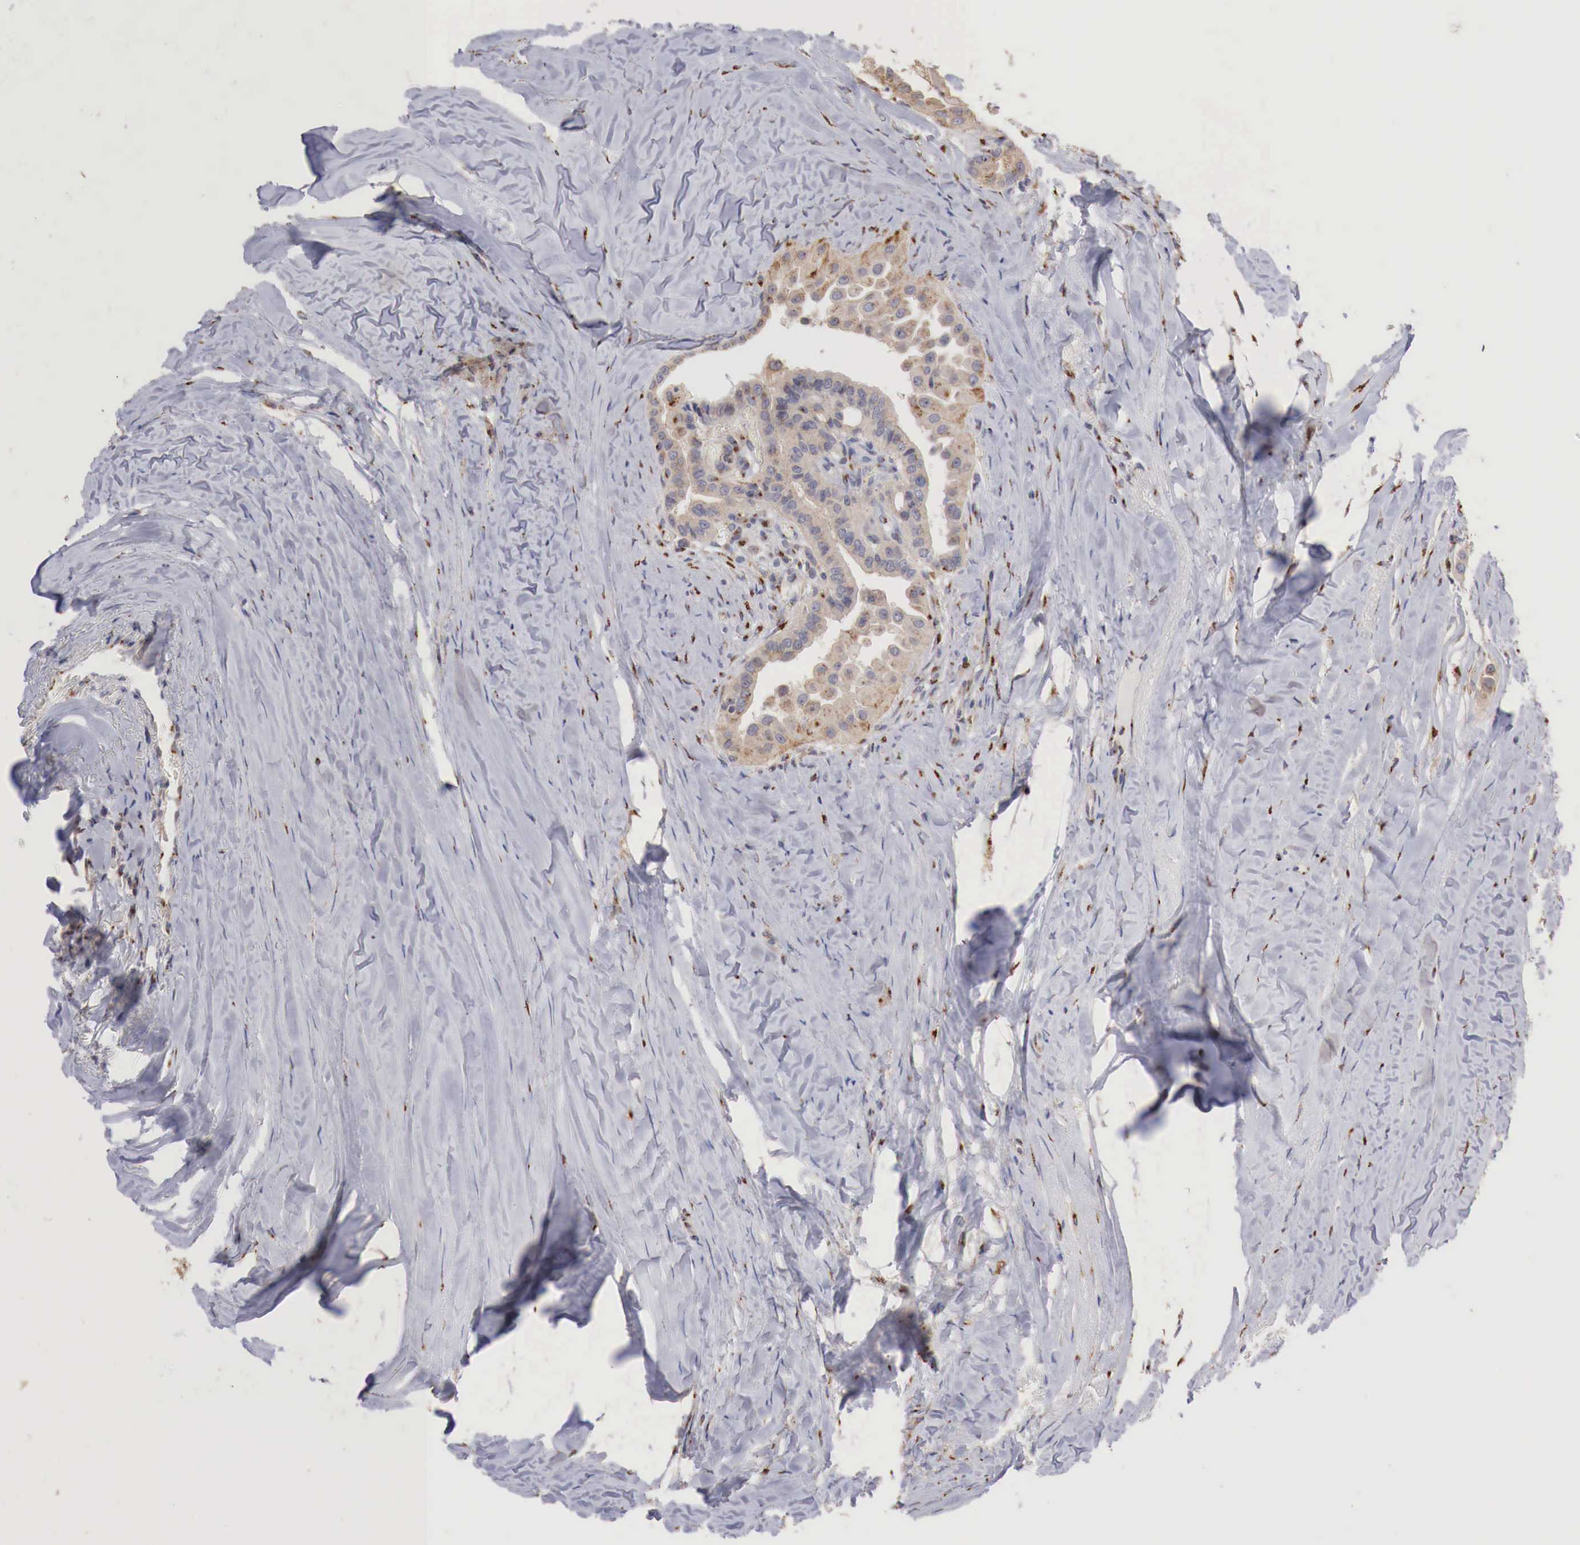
{"staining": {"intensity": "moderate", "quantity": ">75%", "location": "cytoplasmic/membranous"}, "tissue": "thyroid cancer", "cell_type": "Tumor cells", "image_type": "cancer", "snomed": [{"axis": "morphology", "description": "Papillary adenocarcinoma, NOS"}, {"axis": "topography", "description": "Thyroid gland"}], "caption": "Protein staining displays moderate cytoplasmic/membranous staining in approximately >75% of tumor cells in papillary adenocarcinoma (thyroid). The staining is performed using DAB (3,3'-diaminobenzidine) brown chromogen to label protein expression. The nuclei are counter-stained blue using hematoxylin.", "gene": "SYAP1", "patient": {"sex": "male", "age": 87}}